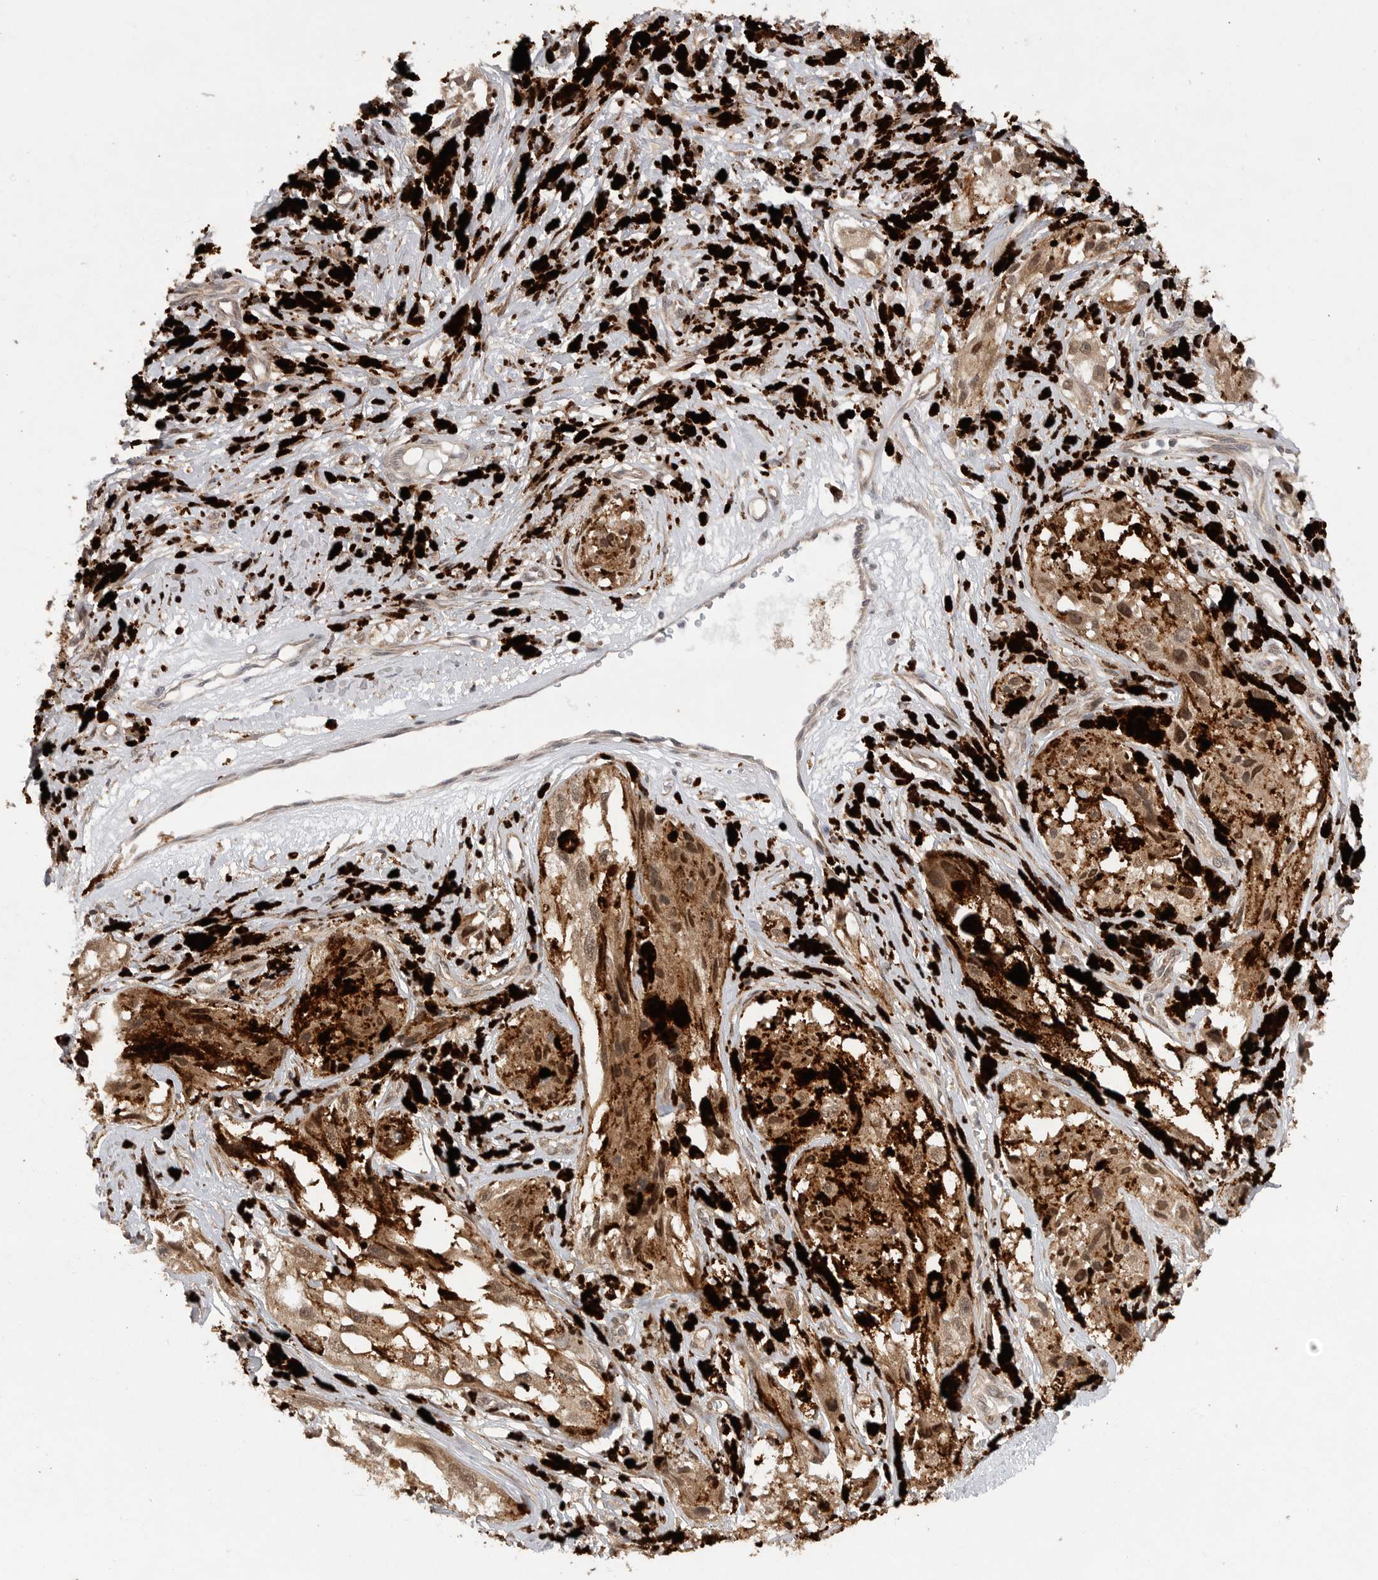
{"staining": {"intensity": "moderate", "quantity": ">75%", "location": "cytoplasmic/membranous"}, "tissue": "melanoma", "cell_type": "Tumor cells", "image_type": "cancer", "snomed": [{"axis": "morphology", "description": "Malignant melanoma, NOS"}, {"axis": "topography", "description": "Skin"}], "caption": "Protein staining demonstrates moderate cytoplasmic/membranous expression in about >75% of tumor cells in melanoma. Using DAB (3,3'-diaminobenzidine) (brown) and hematoxylin (blue) stains, captured at high magnification using brightfield microscopy.", "gene": "EDEM3", "patient": {"sex": "male", "age": 88}}